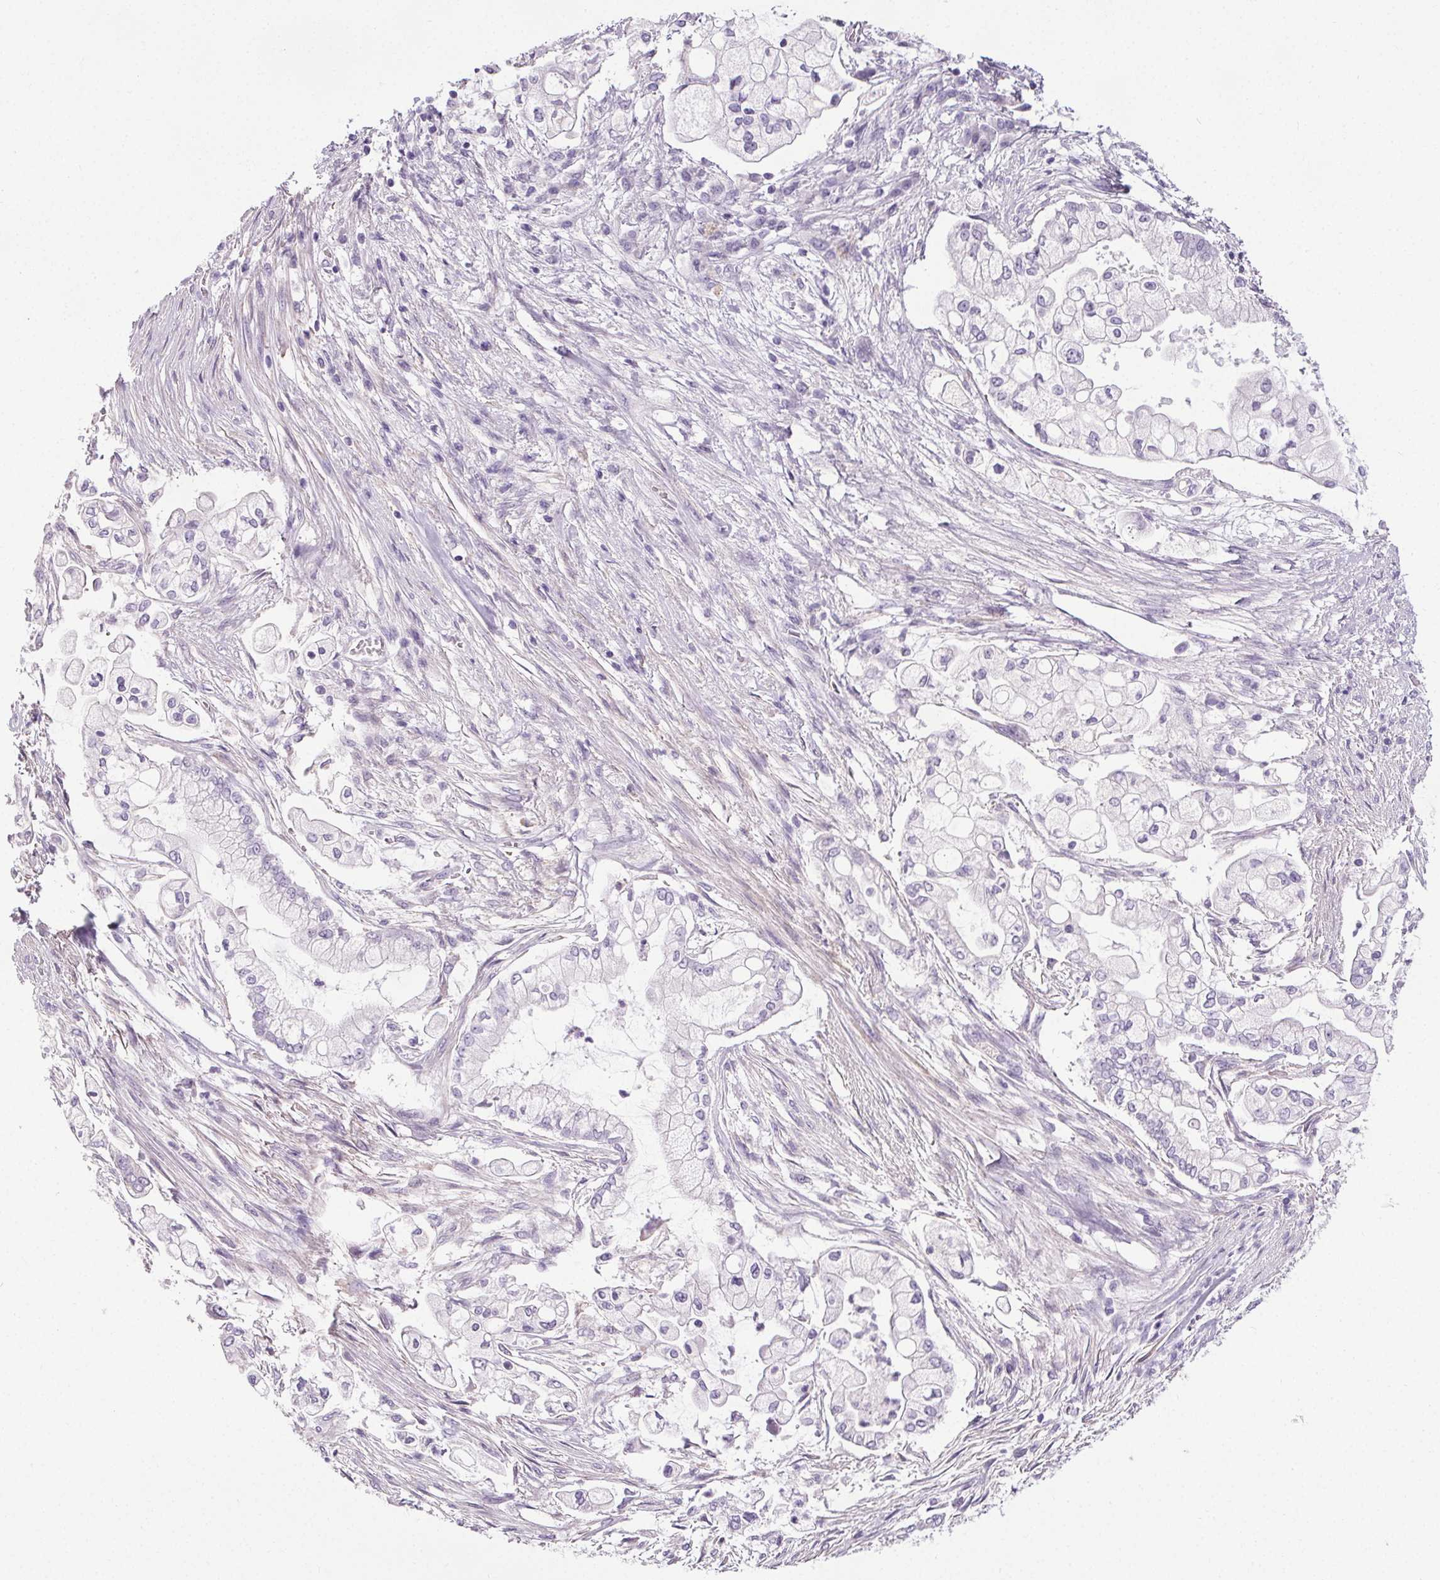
{"staining": {"intensity": "negative", "quantity": "none", "location": "none"}, "tissue": "pancreatic cancer", "cell_type": "Tumor cells", "image_type": "cancer", "snomed": [{"axis": "morphology", "description": "Adenocarcinoma, NOS"}, {"axis": "topography", "description": "Pancreas"}], "caption": "Immunohistochemistry photomicrograph of neoplastic tissue: pancreatic cancer stained with DAB shows no significant protein staining in tumor cells.", "gene": "ELAVL2", "patient": {"sex": "female", "age": 69}}